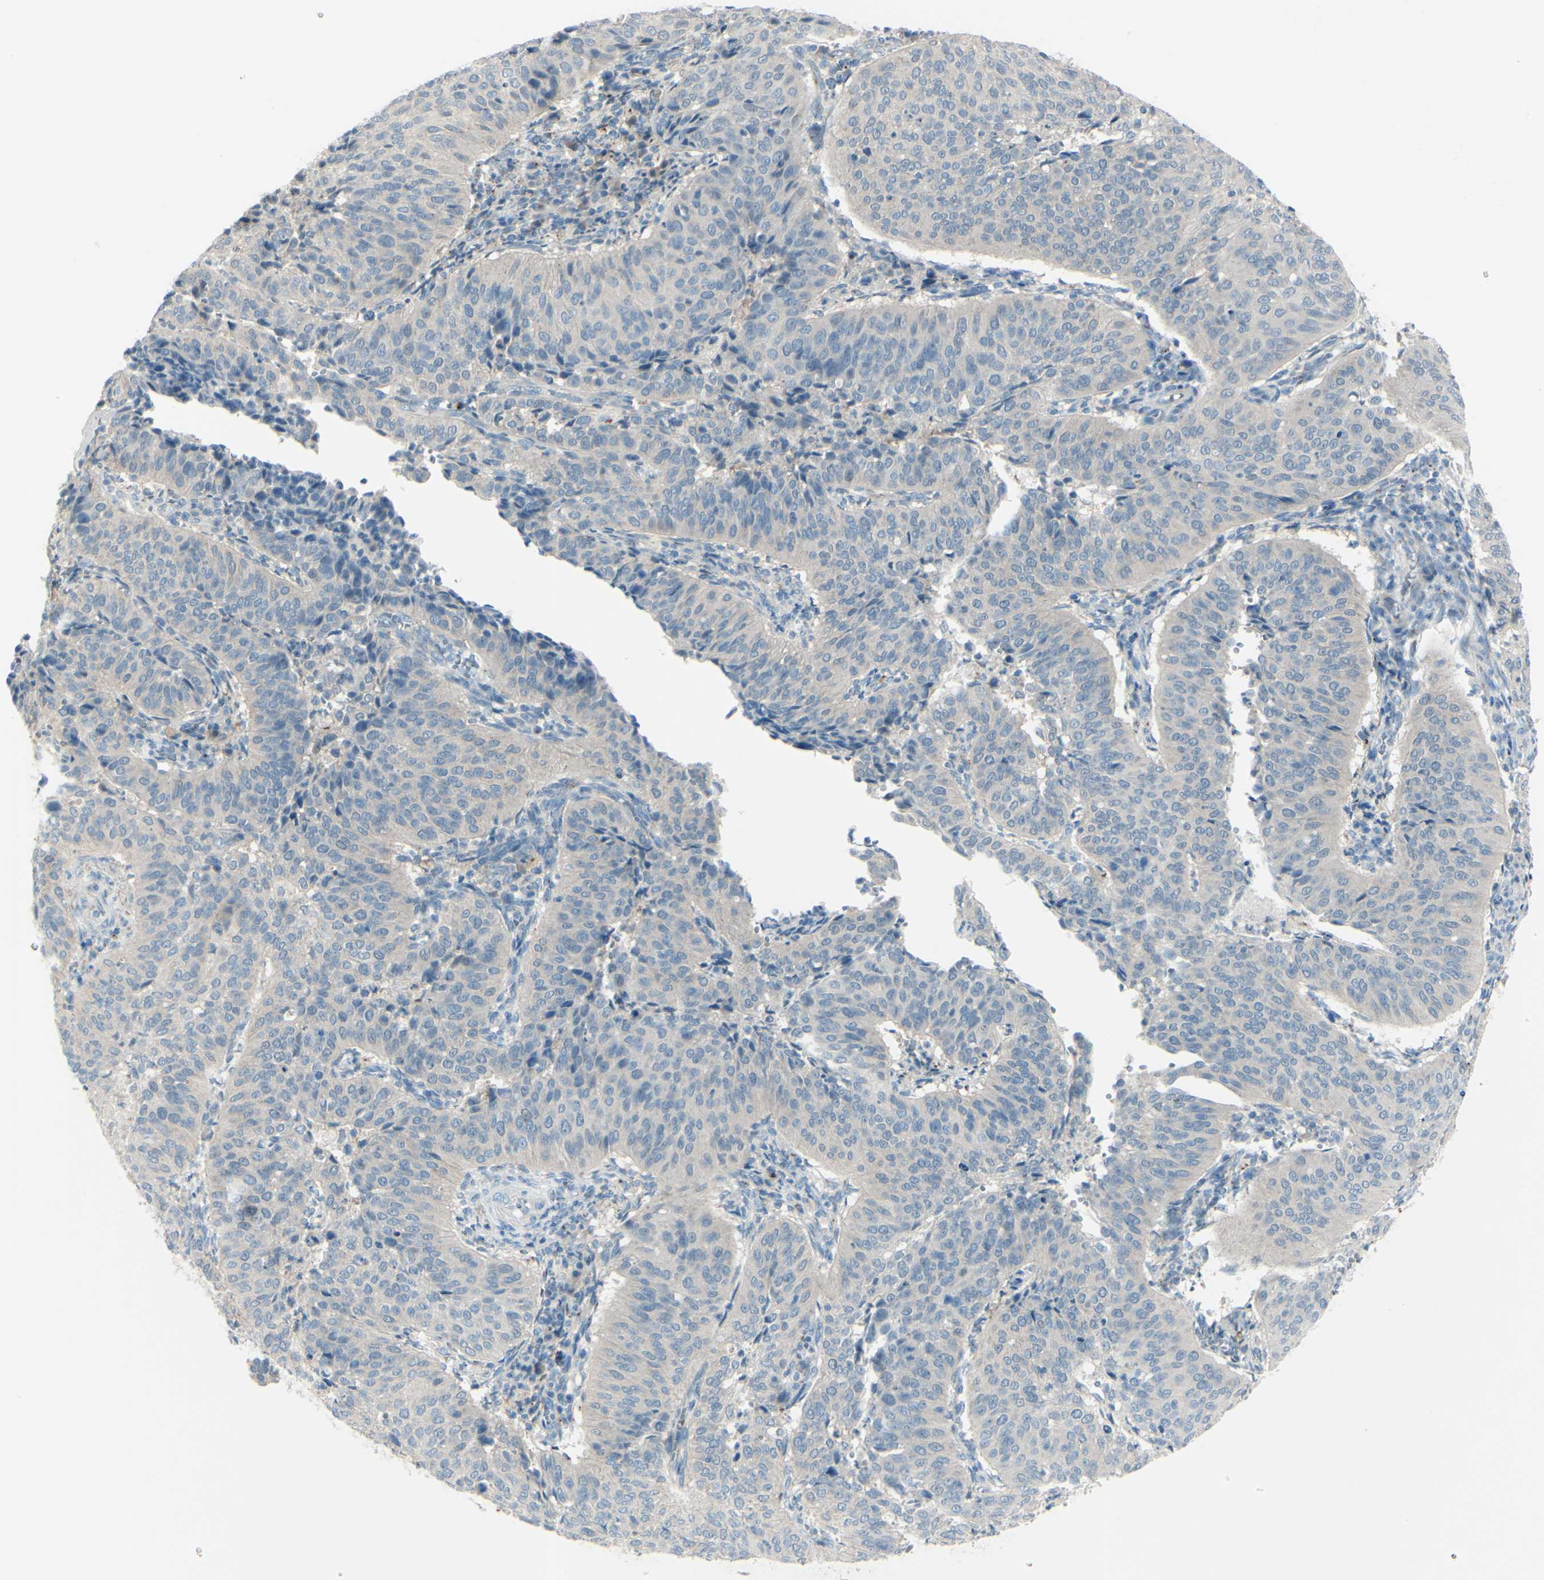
{"staining": {"intensity": "negative", "quantity": "none", "location": "none"}, "tissue": "cervical cancer", "cell_type": "Tumor cells", "image_type": "cancer", "snomed": [{"axis": "morphology", "description": "Normal tissue, NOS"}, {"axis": "morphology", "description": "Squamous cell carcinoma, NOS"}, {"axis": "topography", "description": "Cervix"}], "caption": "A histopathology image of human cervical cancer is negative for staining in tumor cells.", "gene": "B4GALT1", "patient": {"sex": "female", "age": 39}}